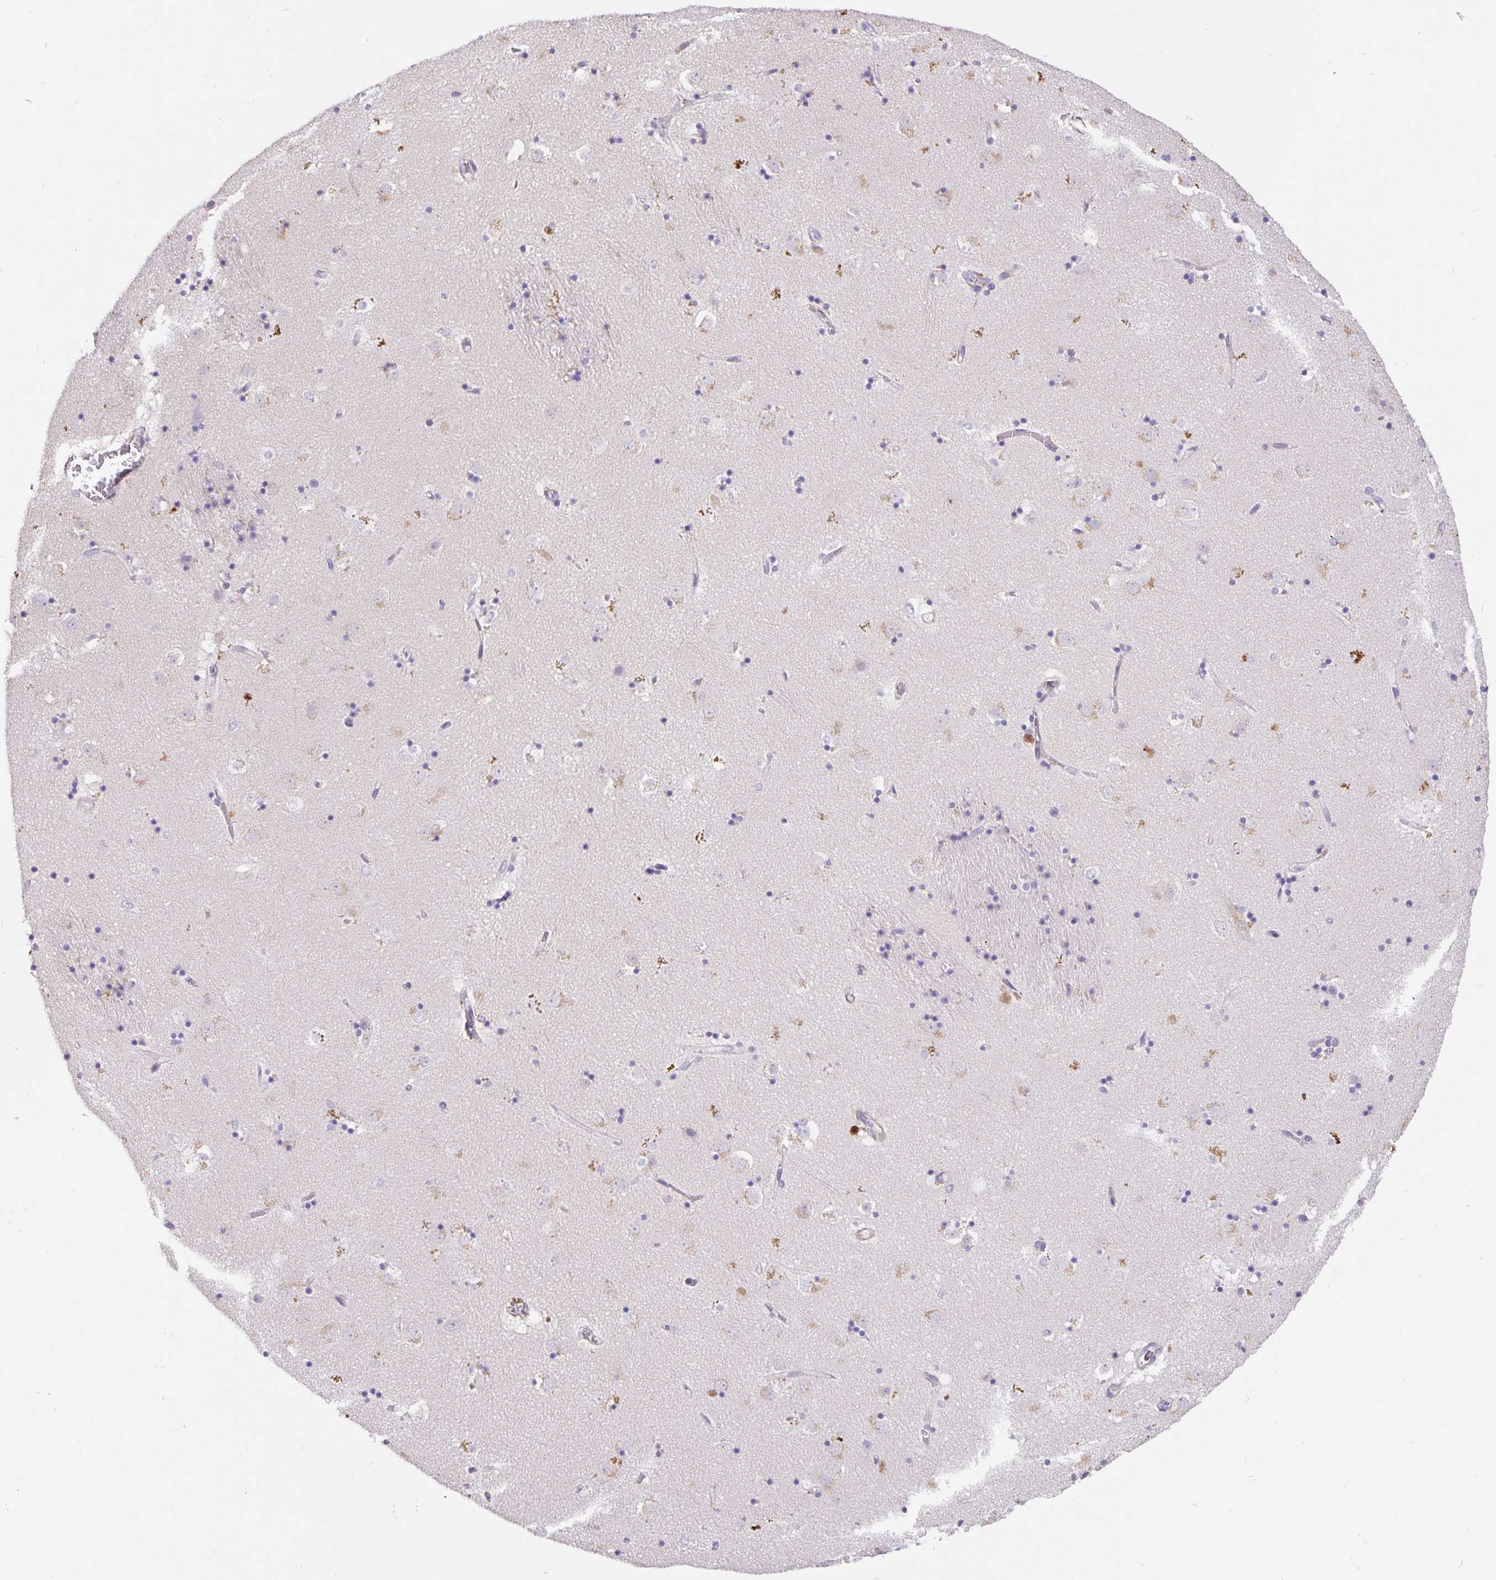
{"staining": {"intensity": "negative", "quantity": "none", "location": "none"}, "tissue": "caudate", "cell_type": "Glial cells", "image_type": "normal", "snomed": [{"axis": "morphology", "description": "Normal tissue, NOS"}, {"axis": "topography", "description": "Lateral ventricle wall"}], "caption": "High power microscopy micrograph of an IHC micrograph of normal caudate, revealing no significant positivity in glial cells. (Stains: DAB immunohistochemistry (IHC) with hematoxylin counter stain, Microscopy: brightfield microscopy at high magnification).", "gene": "EML6", "patient": {"sex": "male", "age": 58}}